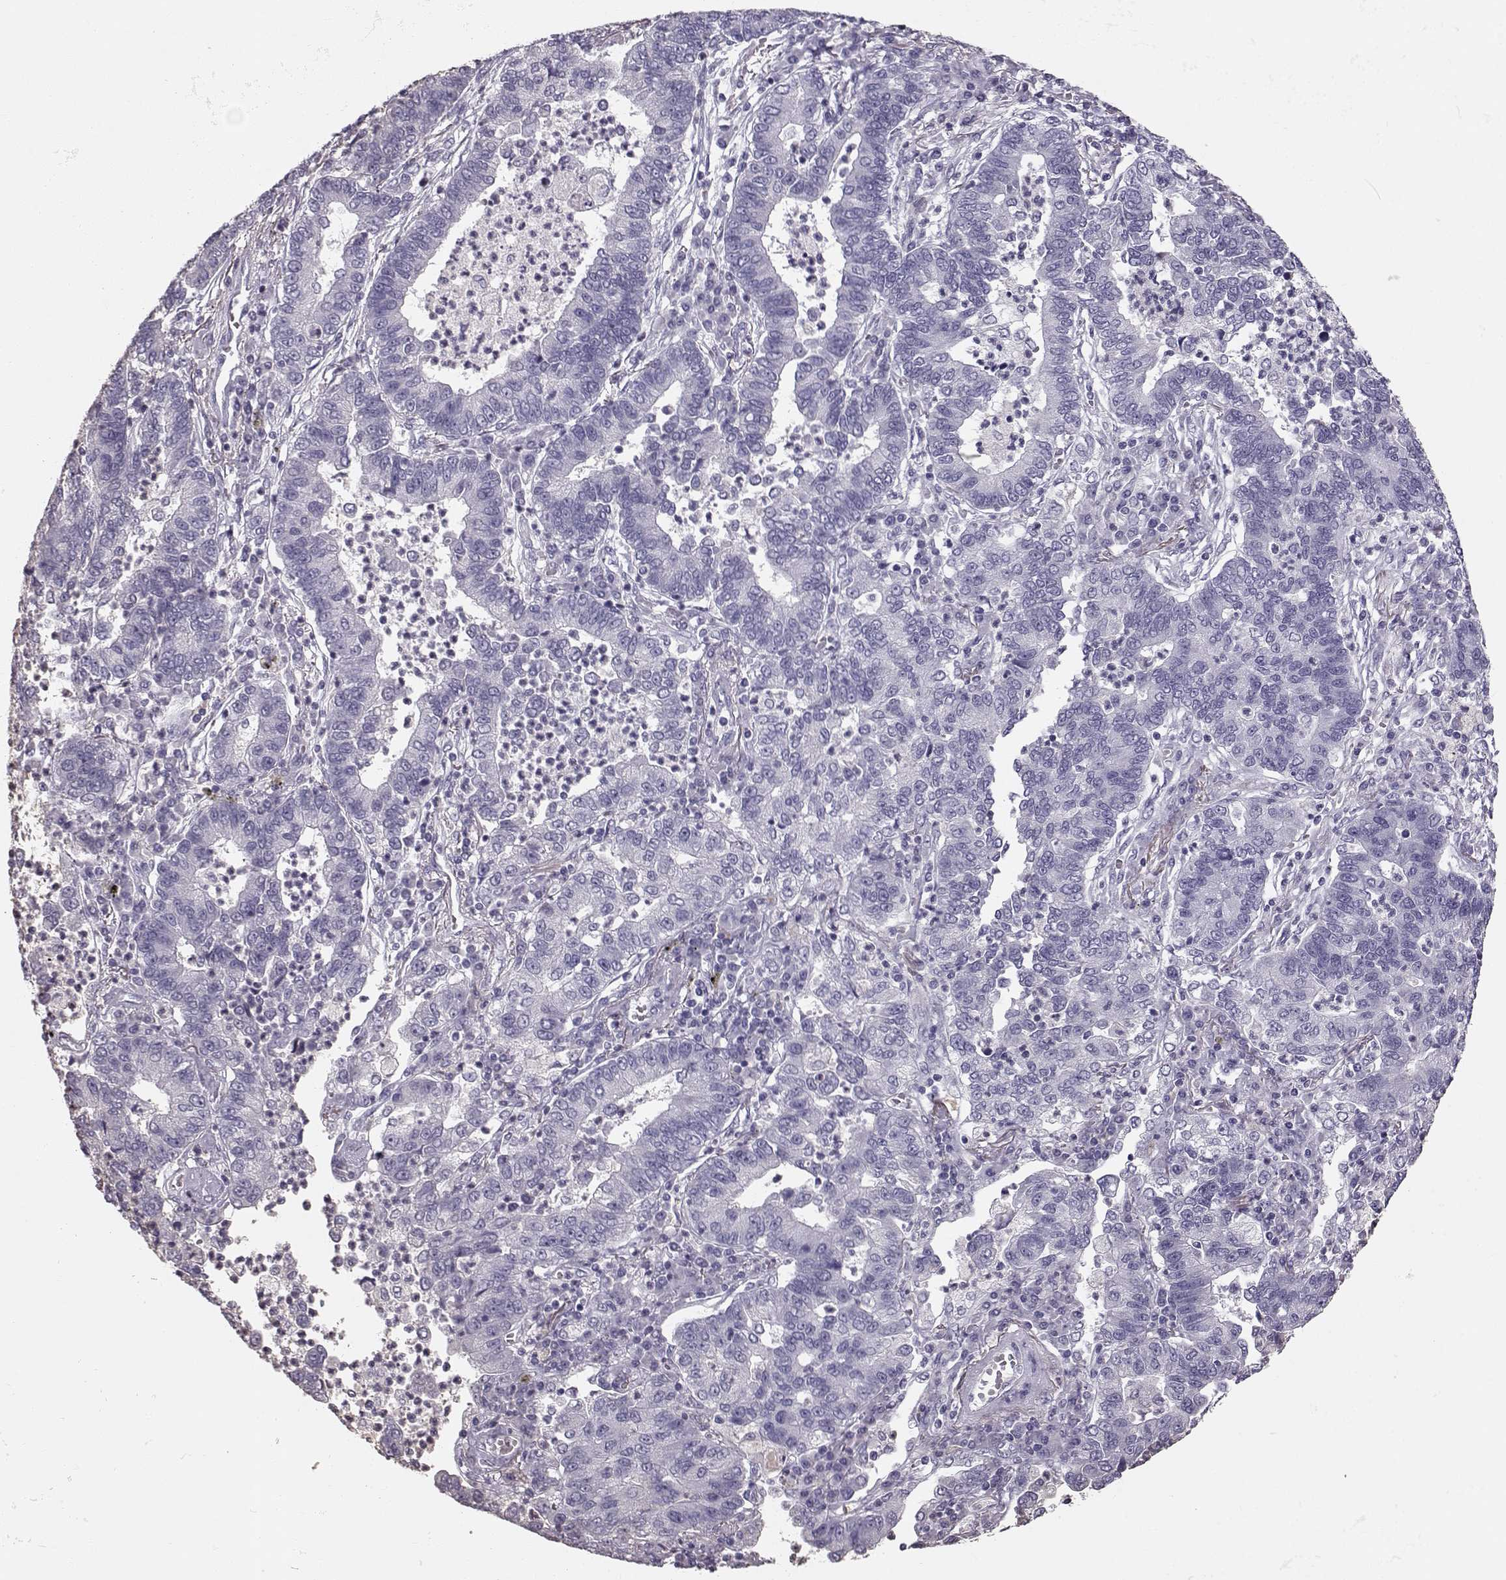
{"staining": {"intensity": "negative", "quantity": "none", "location": "none"}, "tissue": "lung cancer", "cell_type": "Tumor cells", "image_type": "cancer", "snomed": [{"axis": "morphology", "description": "Adenocarcinoma, NOS"}, {"axis": "topography", "description": "Lung"}], "caption": "A high-resolution histopathology image shows IHC staining of lung cancer (adenocarcinoma), which shows no significant staining in tumor cells.", "gene": "POU1F1", "patient": {"sex": "female", "age": 57}}